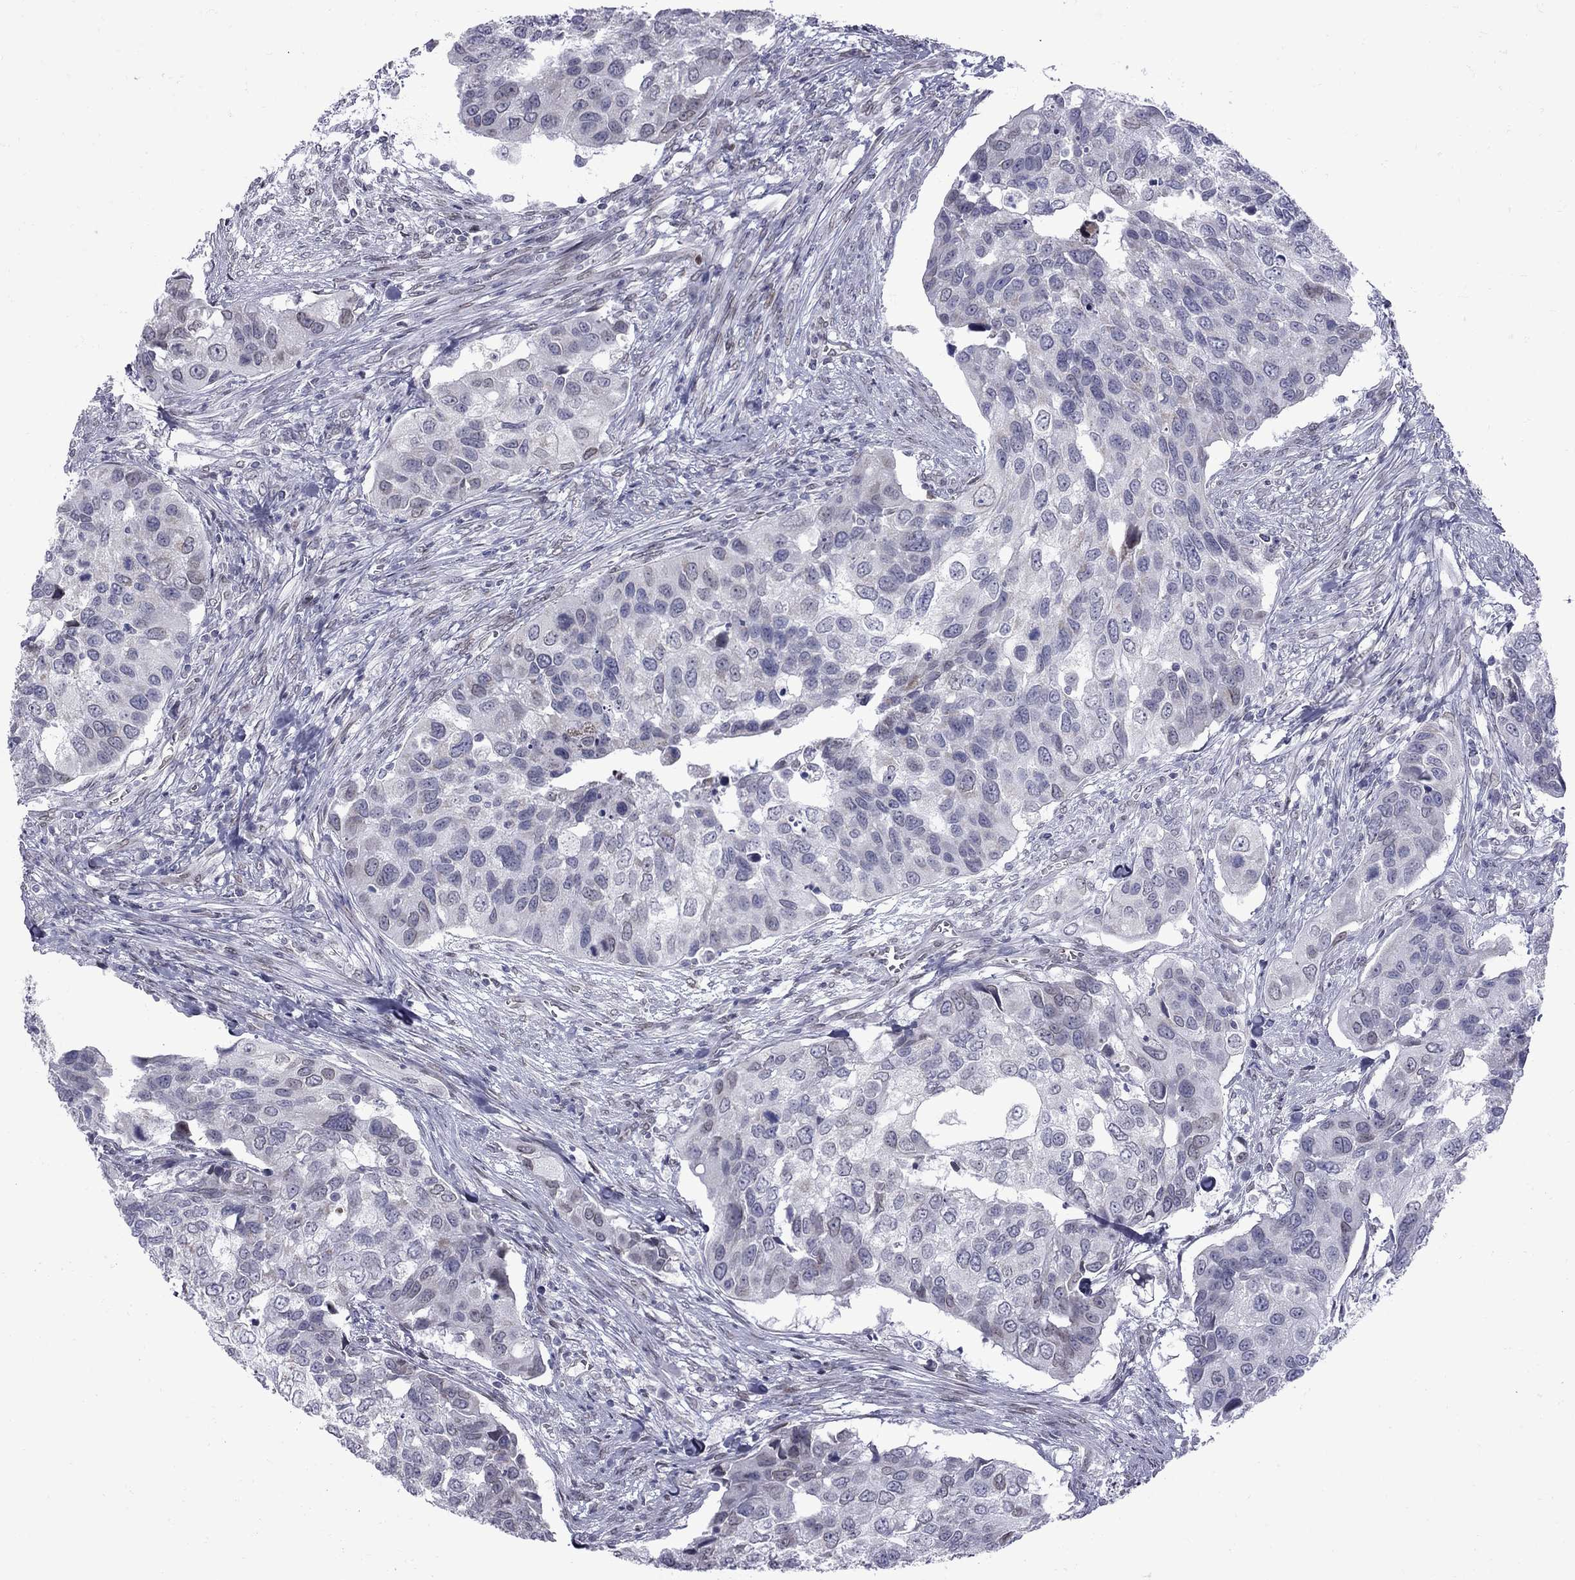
{"staining": {"intensity": "negative", "quantity": "none", "location": "none"}, "tissue": "urothelial cancer", "cell_type": "Tumor cells", "image_type": "cancer", "snomed": [{"axis": "morphology", "description": "Urothelial carcinoma, High grade"}, {"axis": "topography", "description": "Urinary bladder"}], "caption": "Tumor cells show no significant protein expression in urothelial cancer. (Brightfield microscopy of DAB immunohistochemistry (IHC) at high magnification).", "gene": "CLTCL1", "patient": {"sex": "male", "age": 60}}